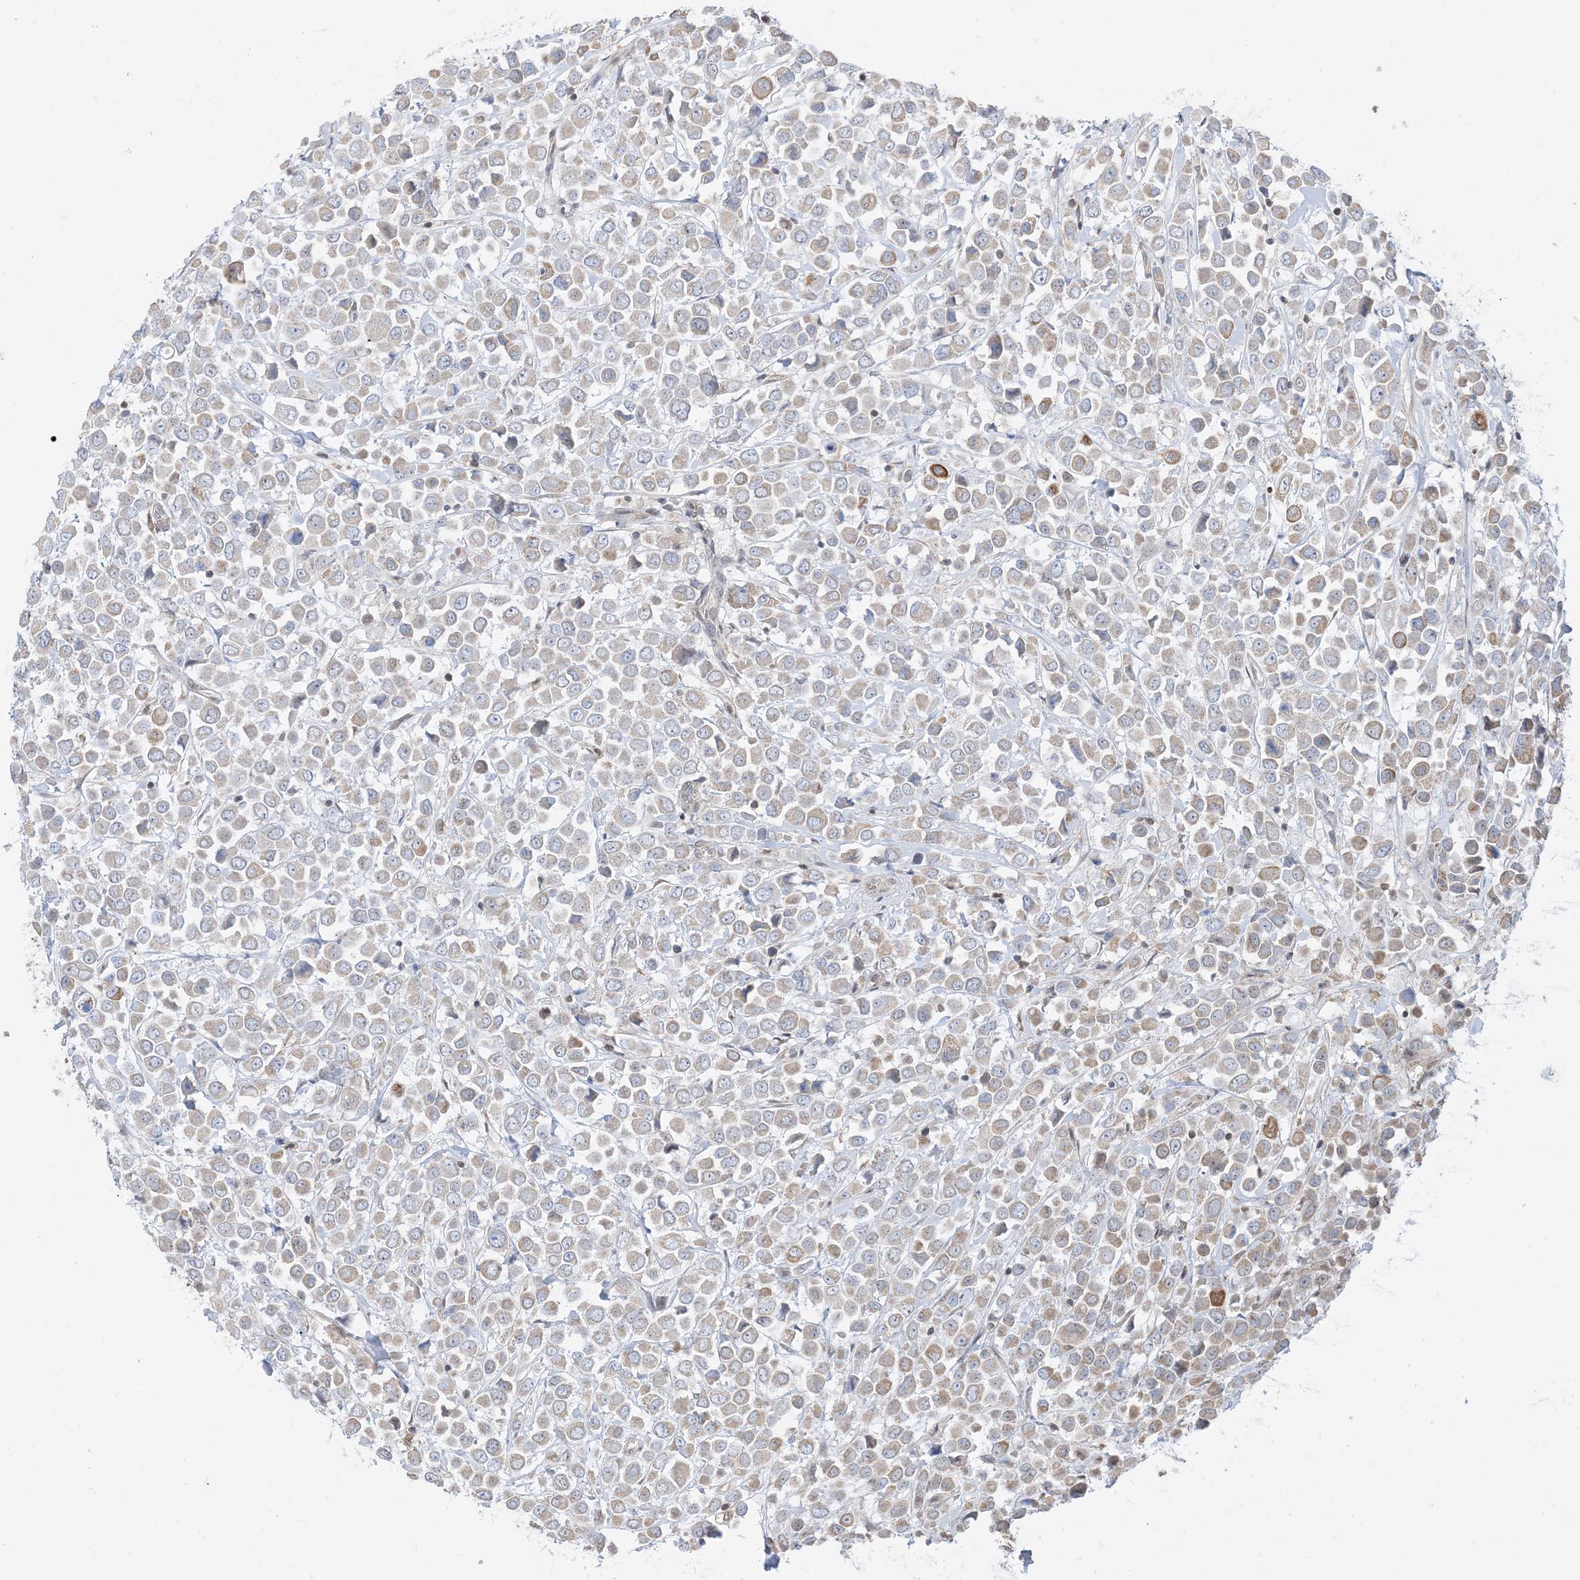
{"staining": {"intensity": "moderate", "quantity": "<25%", "location": "cytoplasmic/membranous"}, "tissue": "breast cancer", "cell_type": "Tumor cells", "image_type": "cancer", "snomed": [{"axis": "morphology", "description": "Duct carcinoma"}, {"axis": "topography", "description": "Breast"}], "caption": "Immunohistochemical staining of breast cancer displays moderate cytoplasmic/membranous protein positivity in approximately <25% of tumor cells. (Stains: DAB in brown, nuclei in blue, Microscopy: brightfield microscopy at high magnification).", "gene": "CASP4", "patient": {"sex": "female", "age": 61}}